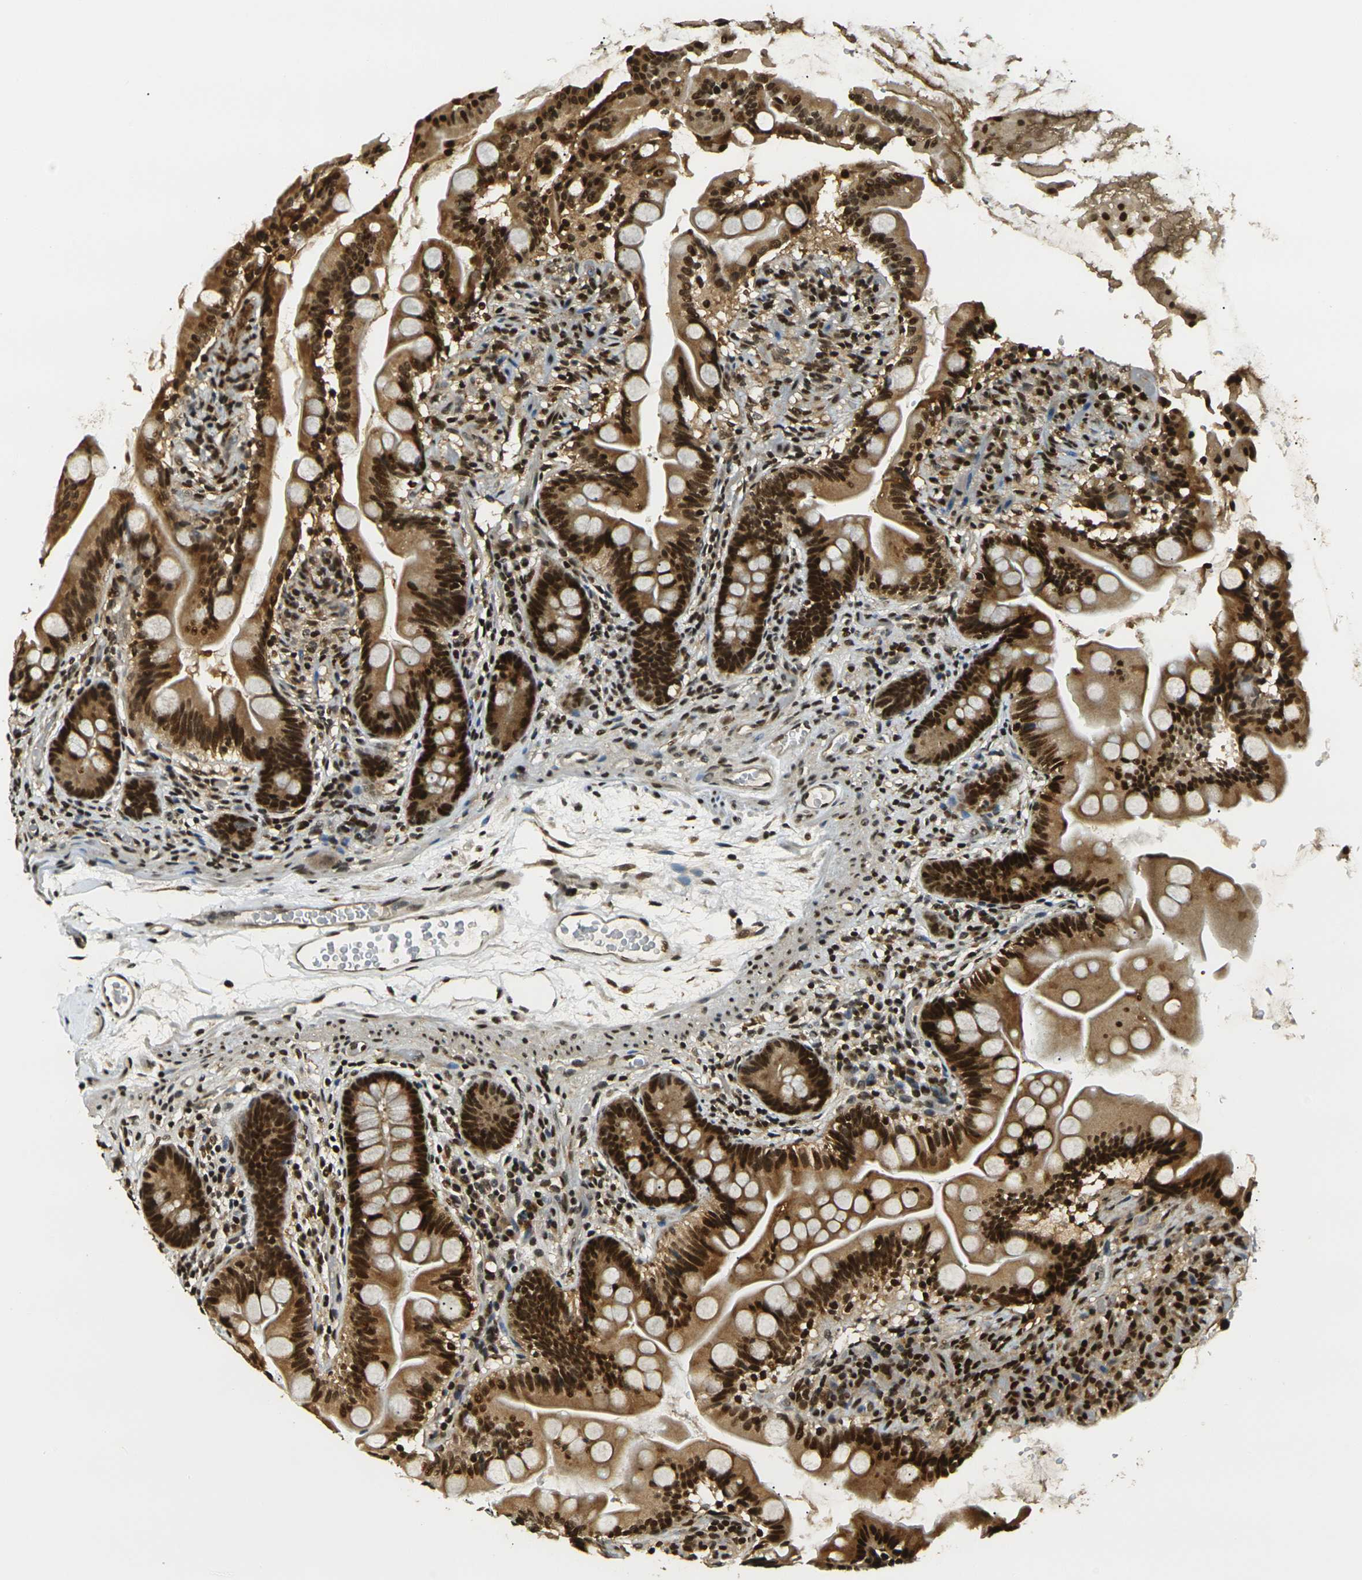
{"staining": {"intensity": "strong", "quantity": ">75%", "location": "cytoplasmic/membranous,nuclear"}, "tissue": "small intestine", "cell_type": "Glandular cells", "image_type": "normal", "snomed": [{"axis": "morphology", "description": "Normal tissue, NOS"}, {"axis": "topography", "description": "Small intestine"}], "caption": "Small intestine stained for a protein (brown) demonstrates strong cytoplasmic/membranous,nuclear positive staining in about >75% of glandular cells.", "gene": "ACTL6A", "patient": {"sex": "female", "age": 56}}